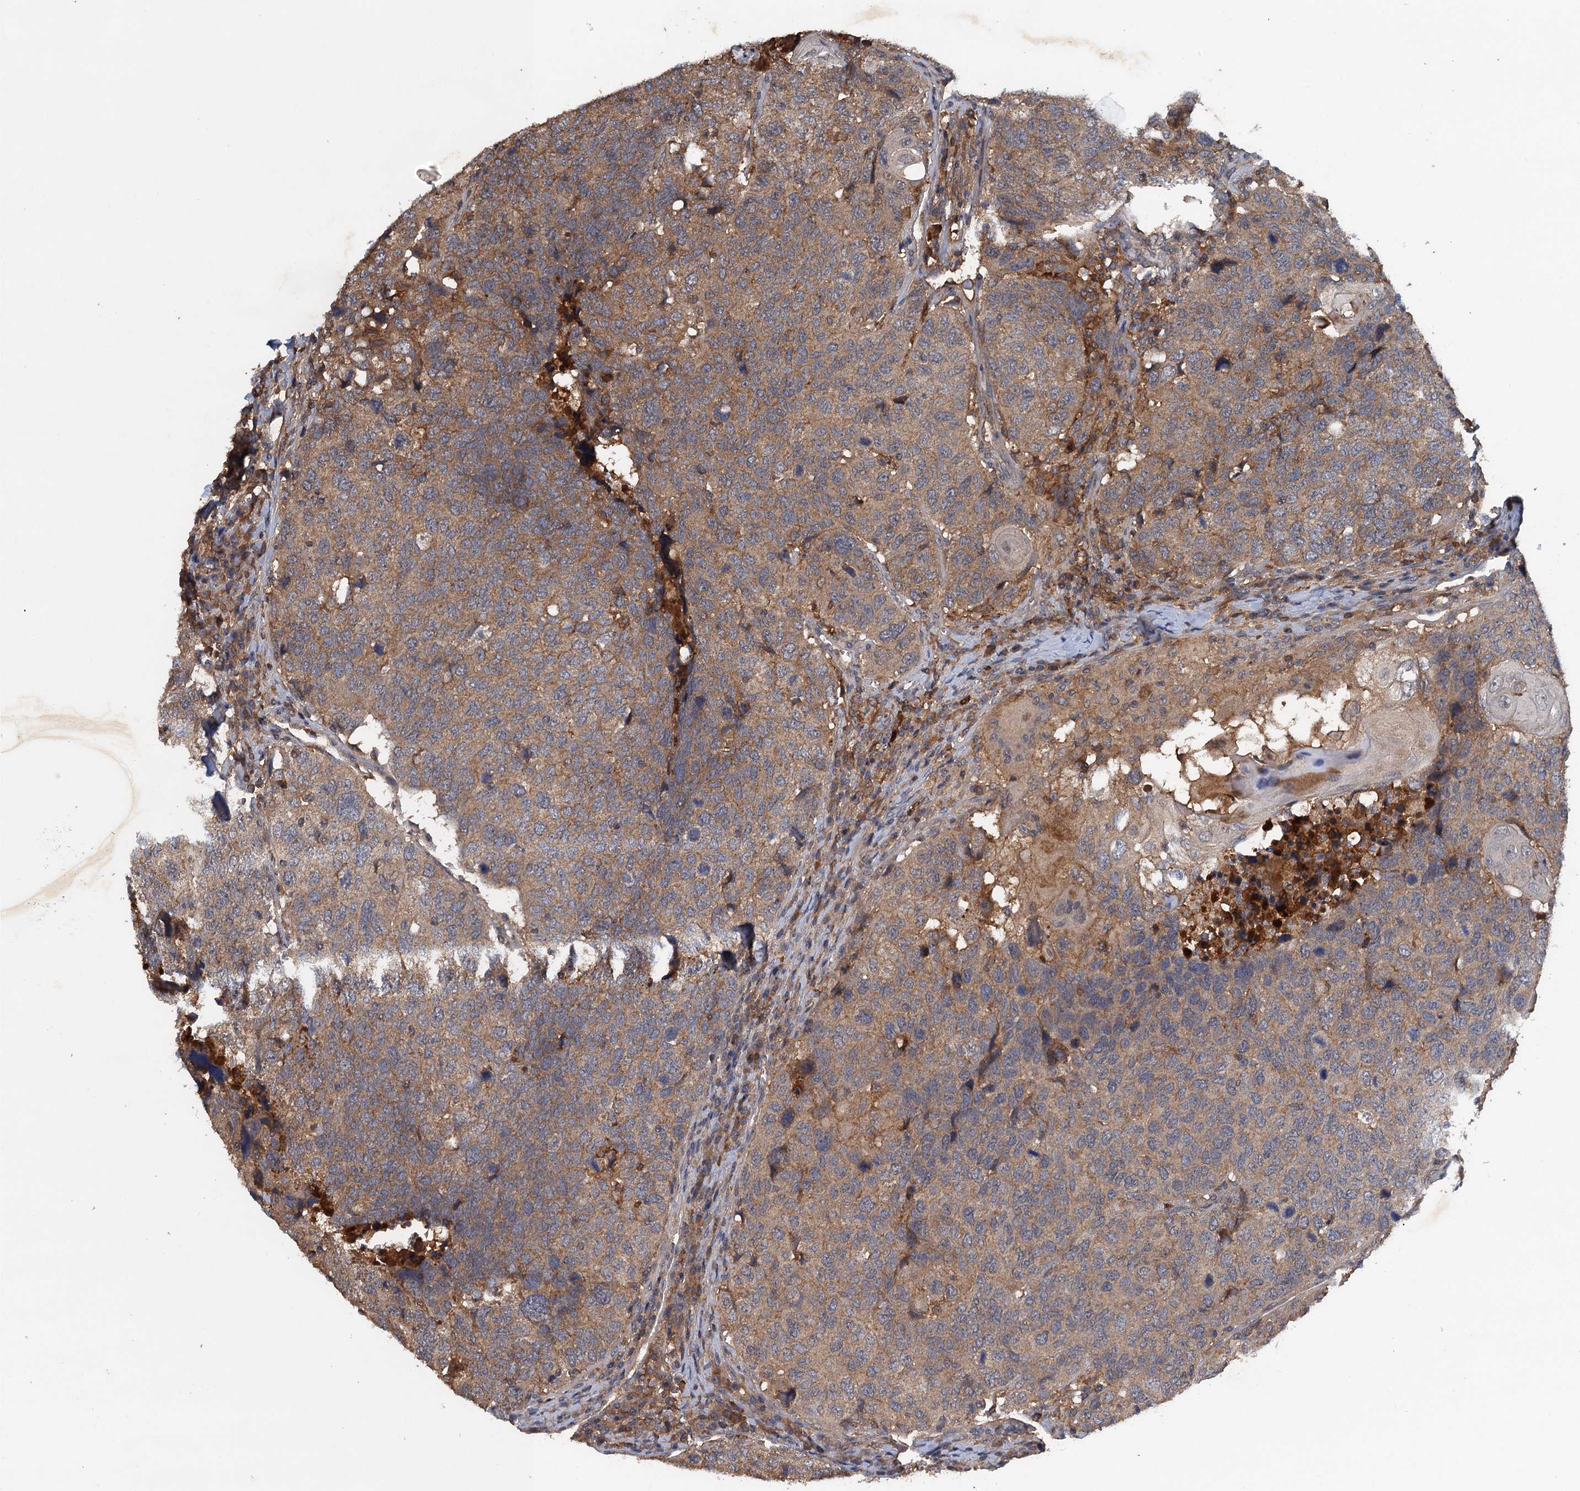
{"staining": {"intensity": "weak", "quantity": ">75%", "location": "cytoplasmic/membranous"}, "tissue": "head and neck cancer", "cell_type": "Tumor cells", "image_type": "cancer", "snomed": [{"axis": "morphology", "description": "Squamous cell carcinoma, NOS"}, {"axis": "topography", "description": "Head-Neck"}], "caption": "Protein expression analysis of squamous cell carcinoma (head and neck) reveals weak cytoplasmic/membranous expression in approximately >75% of tumor cells. Using DAB (brown) and hematoxylin (blue) stains, captured at high magnification using brightfield microscopy.", "gene": "HAPLN3", "patient": {"sex": "male", "age": 66}}